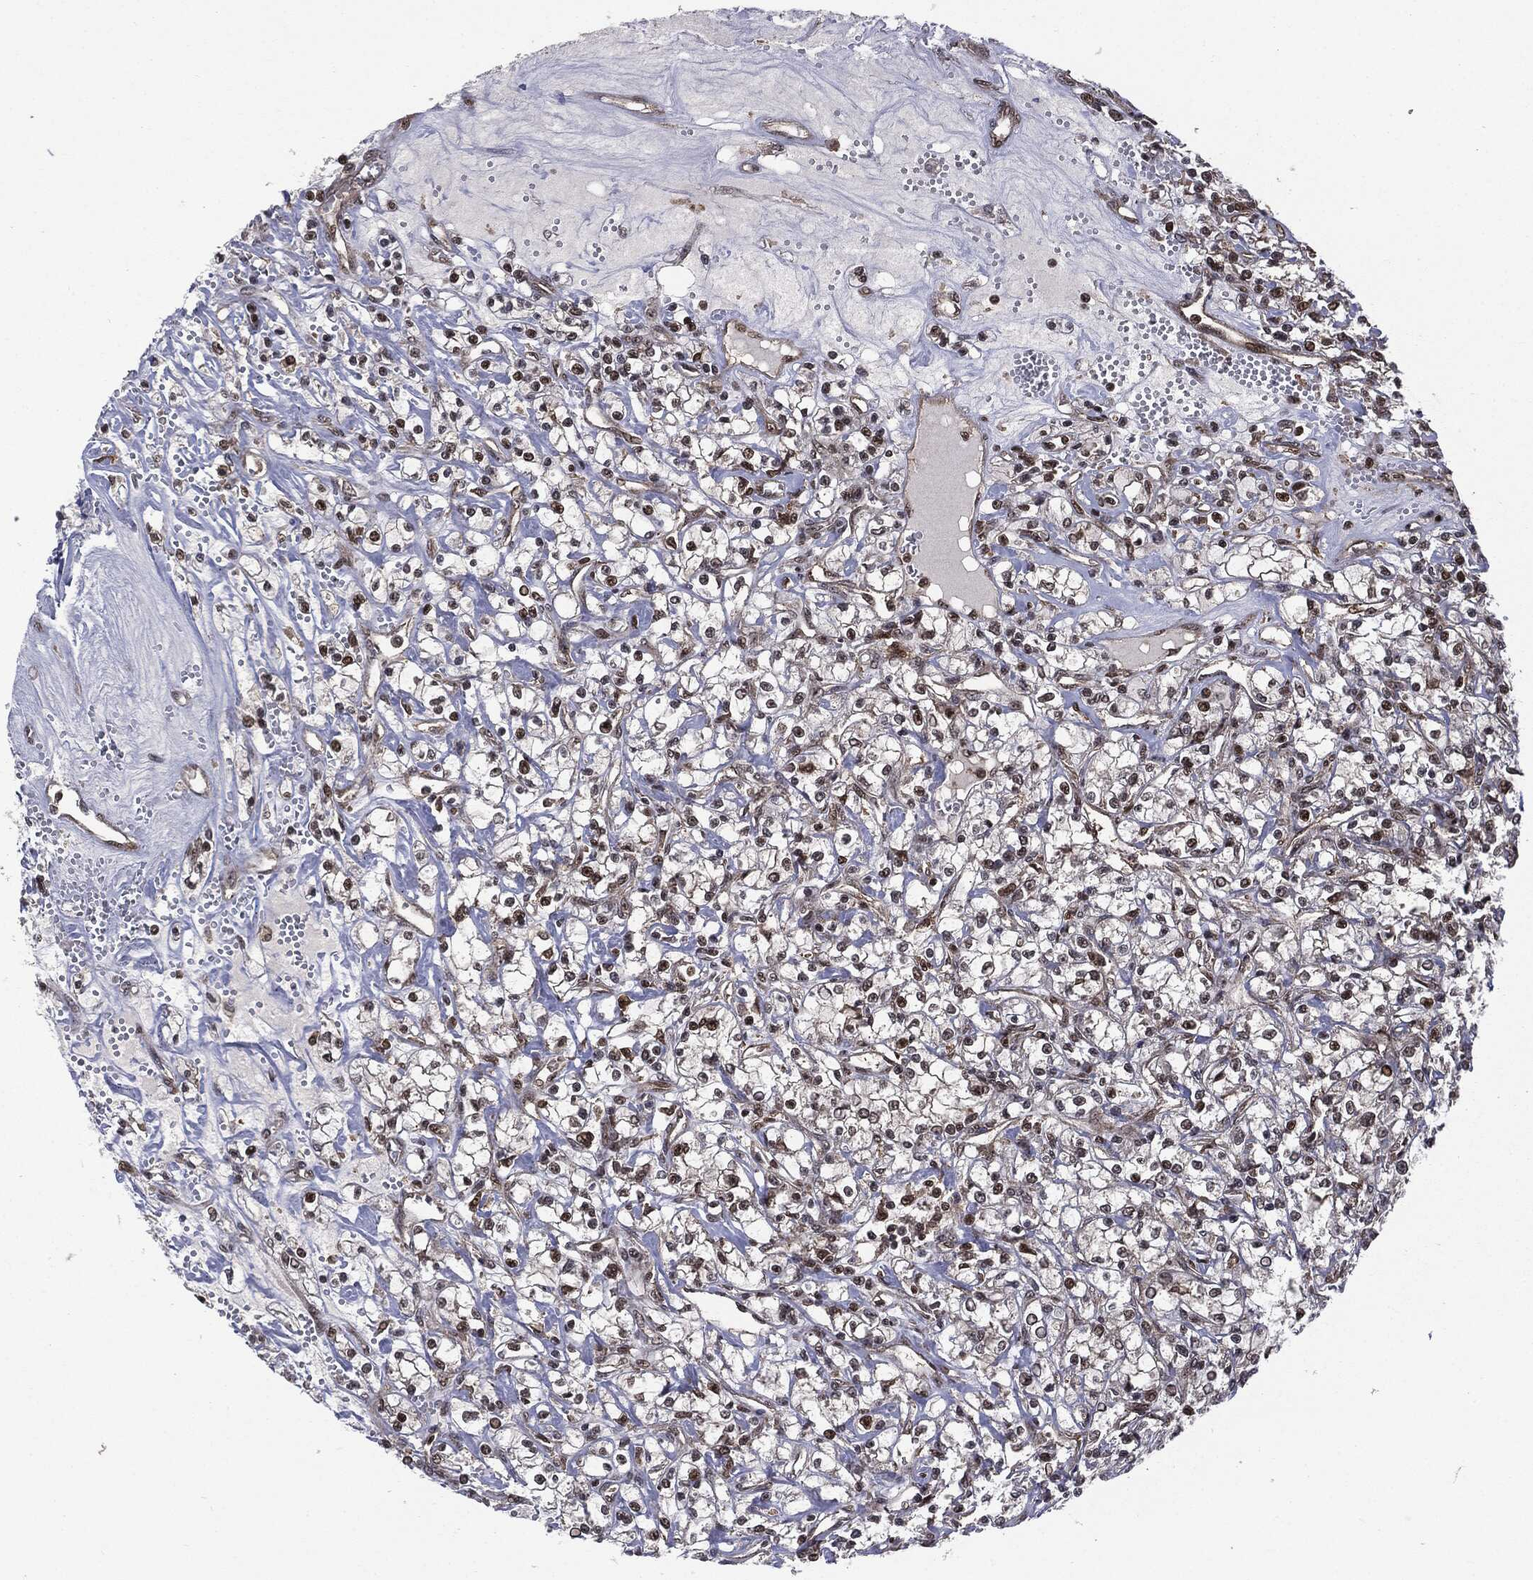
{"staining": {"intensity": "negative", "quantity": "none", "location": "none"}, "tissue": "renal cancer", "cell_type": "Tumor cells", "image_type": "cancer", "snomed": [{"axis": "morphology", "description": "Adenocarcinoma, NOS"}, {"axis": "topography", "description": "Kidney"}], "caption": "Renal cancer (adenocarcinoma) was stained to show a protein in brown. There is no significant positivity in tumor cells. (Stains: DAB immunohistochemistry (IHC) with hematoxylin counter stain, Microscopy: brightfield microscopy at high magnification).", "gene": "PTPA", "patient": {"sex": "female", "age": 59}}